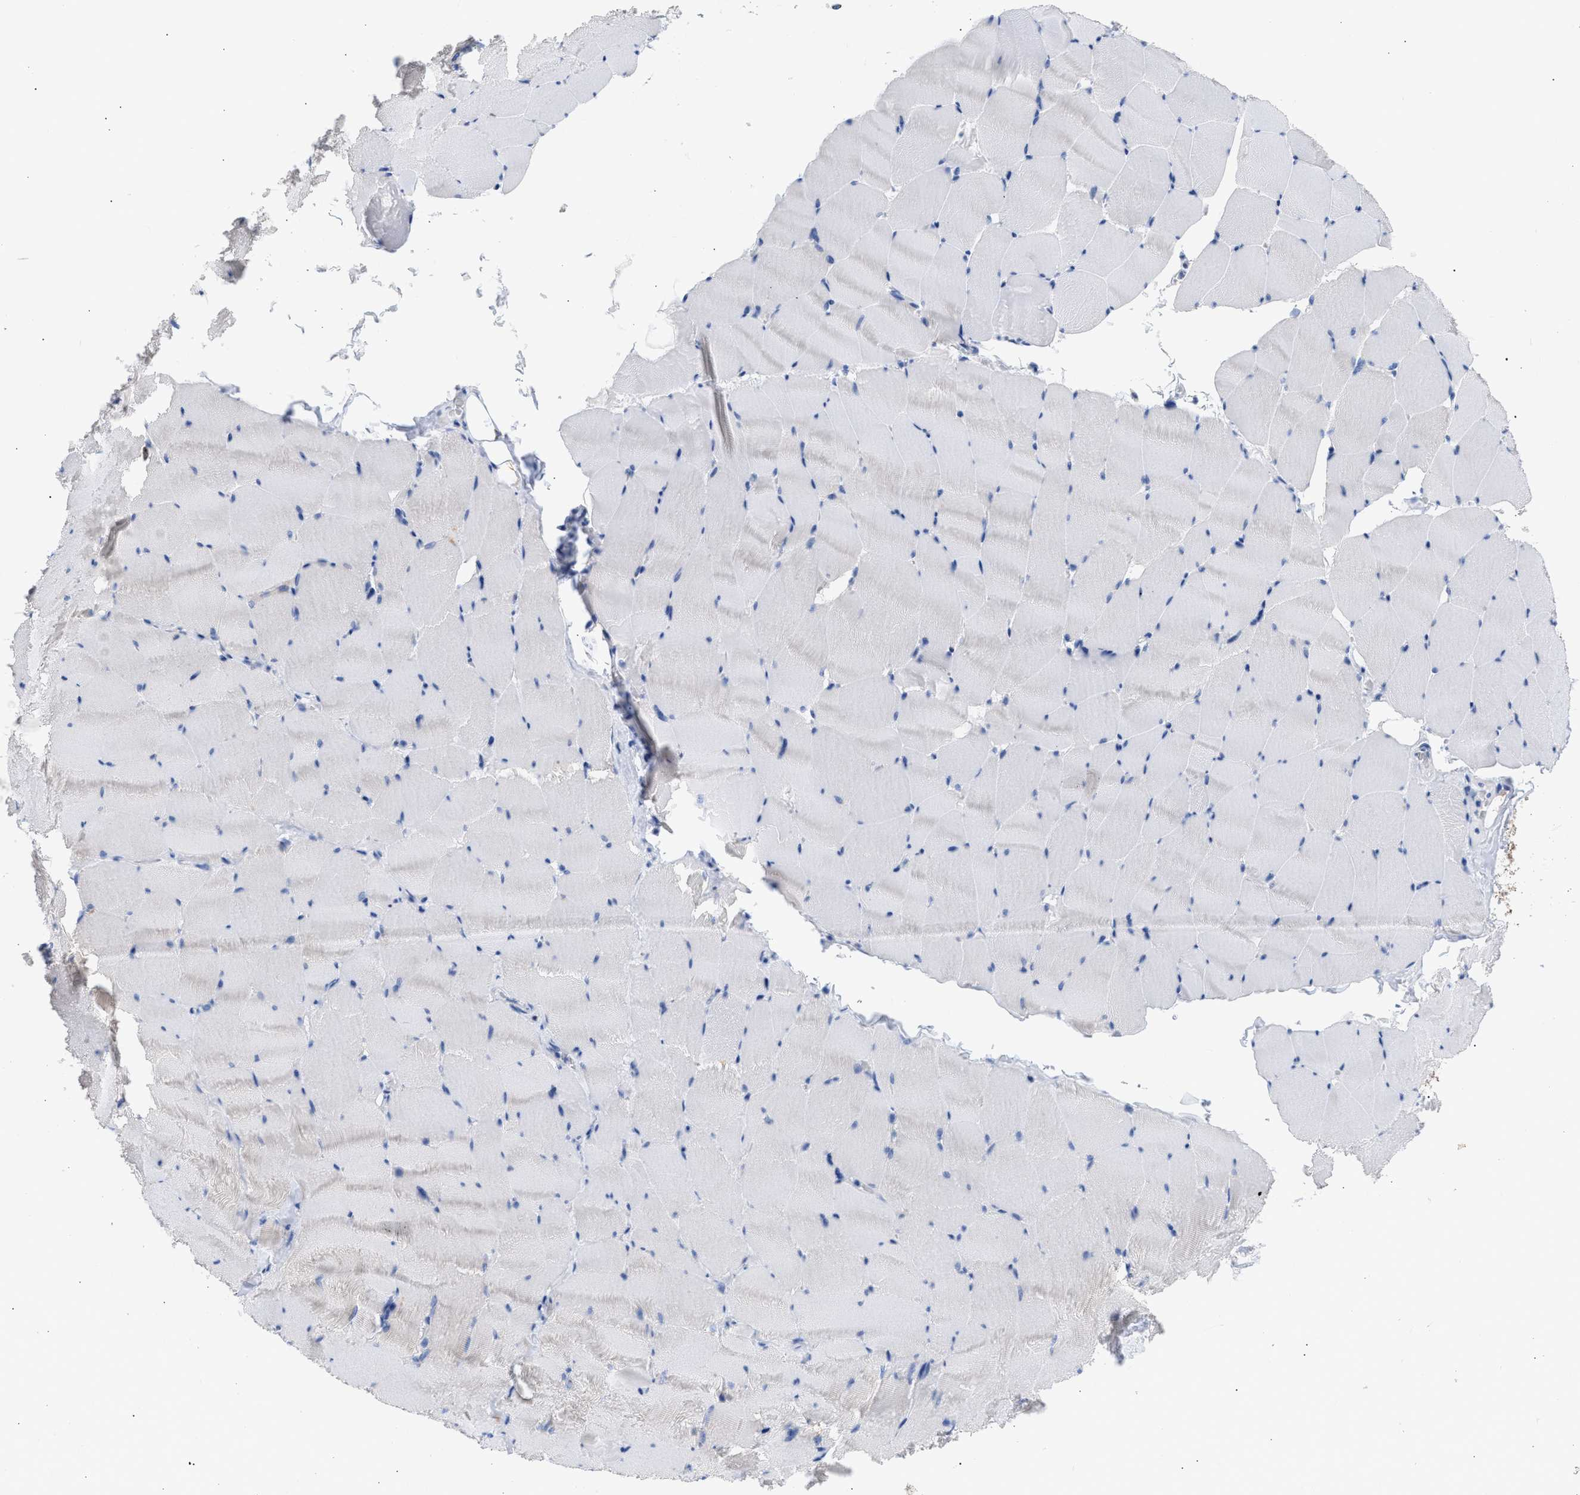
{"staining": {"intensity": "weak", "quantity": "25%-75%", "location": "cytoplasmic/membranous"}, "tissue": "skeletal muscle", "cell_type": "Myocytes", "image_type": "normal", "snomed": [{"axis": "morphology", "description": "Normal tissue, NOS"}, {"axis": "topography", "description": "Skeletal muscle"}], "caption": "The photomicrograph displays staining of unremarkable skeletal muscle, revealing weak cytoplasmic/membranous protein expression (brown color) within myocytes.", "gene": "ACOT13", "patient": {"sex": "male", "age": 62}}